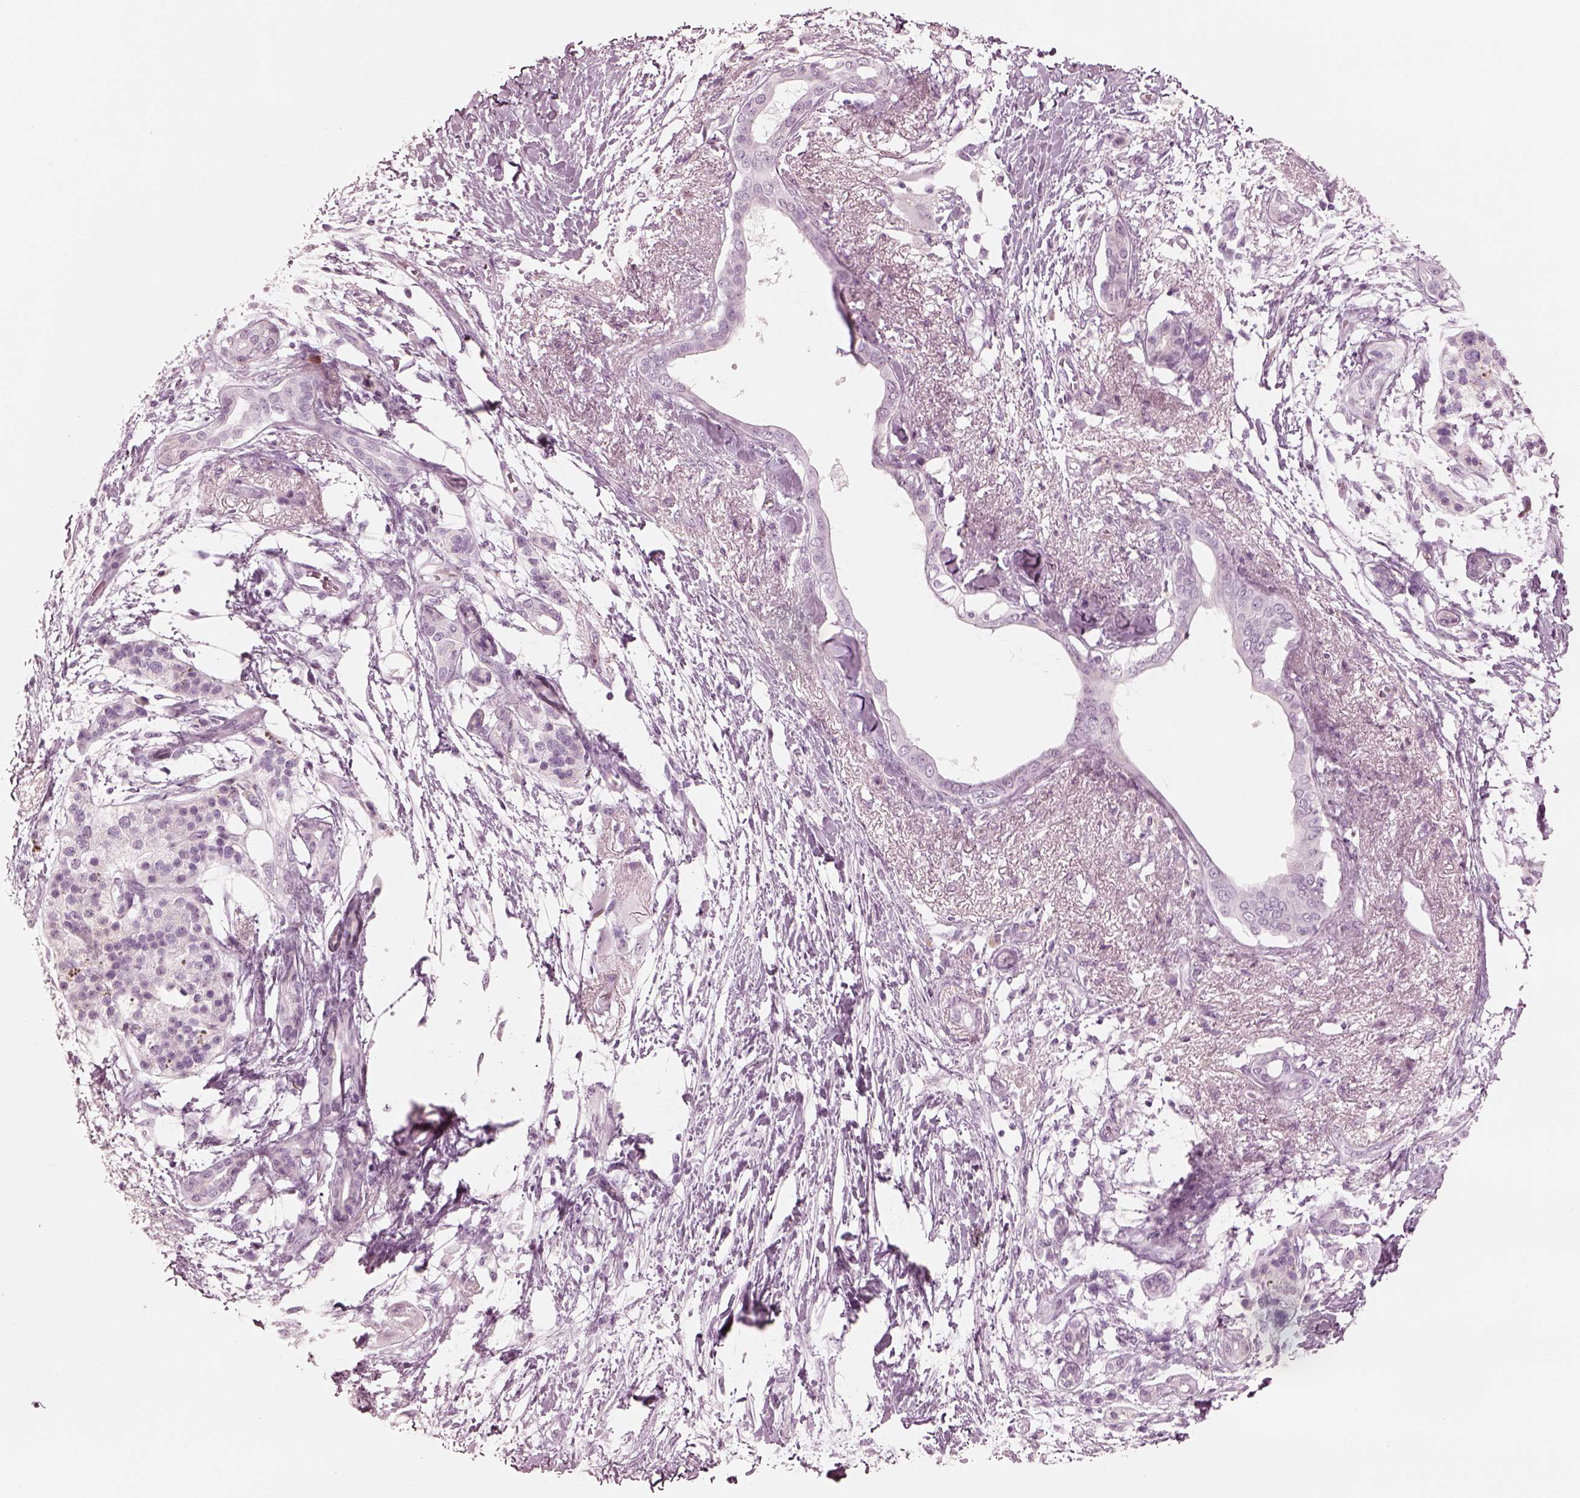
{"staining": {"intensity": "negative", "quantity": "none", "location": "none"}, "tissue": "pancreatic cancer", "cell_type": "Tumor cells", "image_type": "cancer", "snomed": [{"axis": "morphology", "description": "Adenocarcinoma, NOS"}, {"axis": "topography", "description": "Pancreas"}], "caption": "Tumor cells are negative for protein expression in human pancreatic cancer.", "gene": "CSH1", "patient": {"sex": "female", "age": 72}}